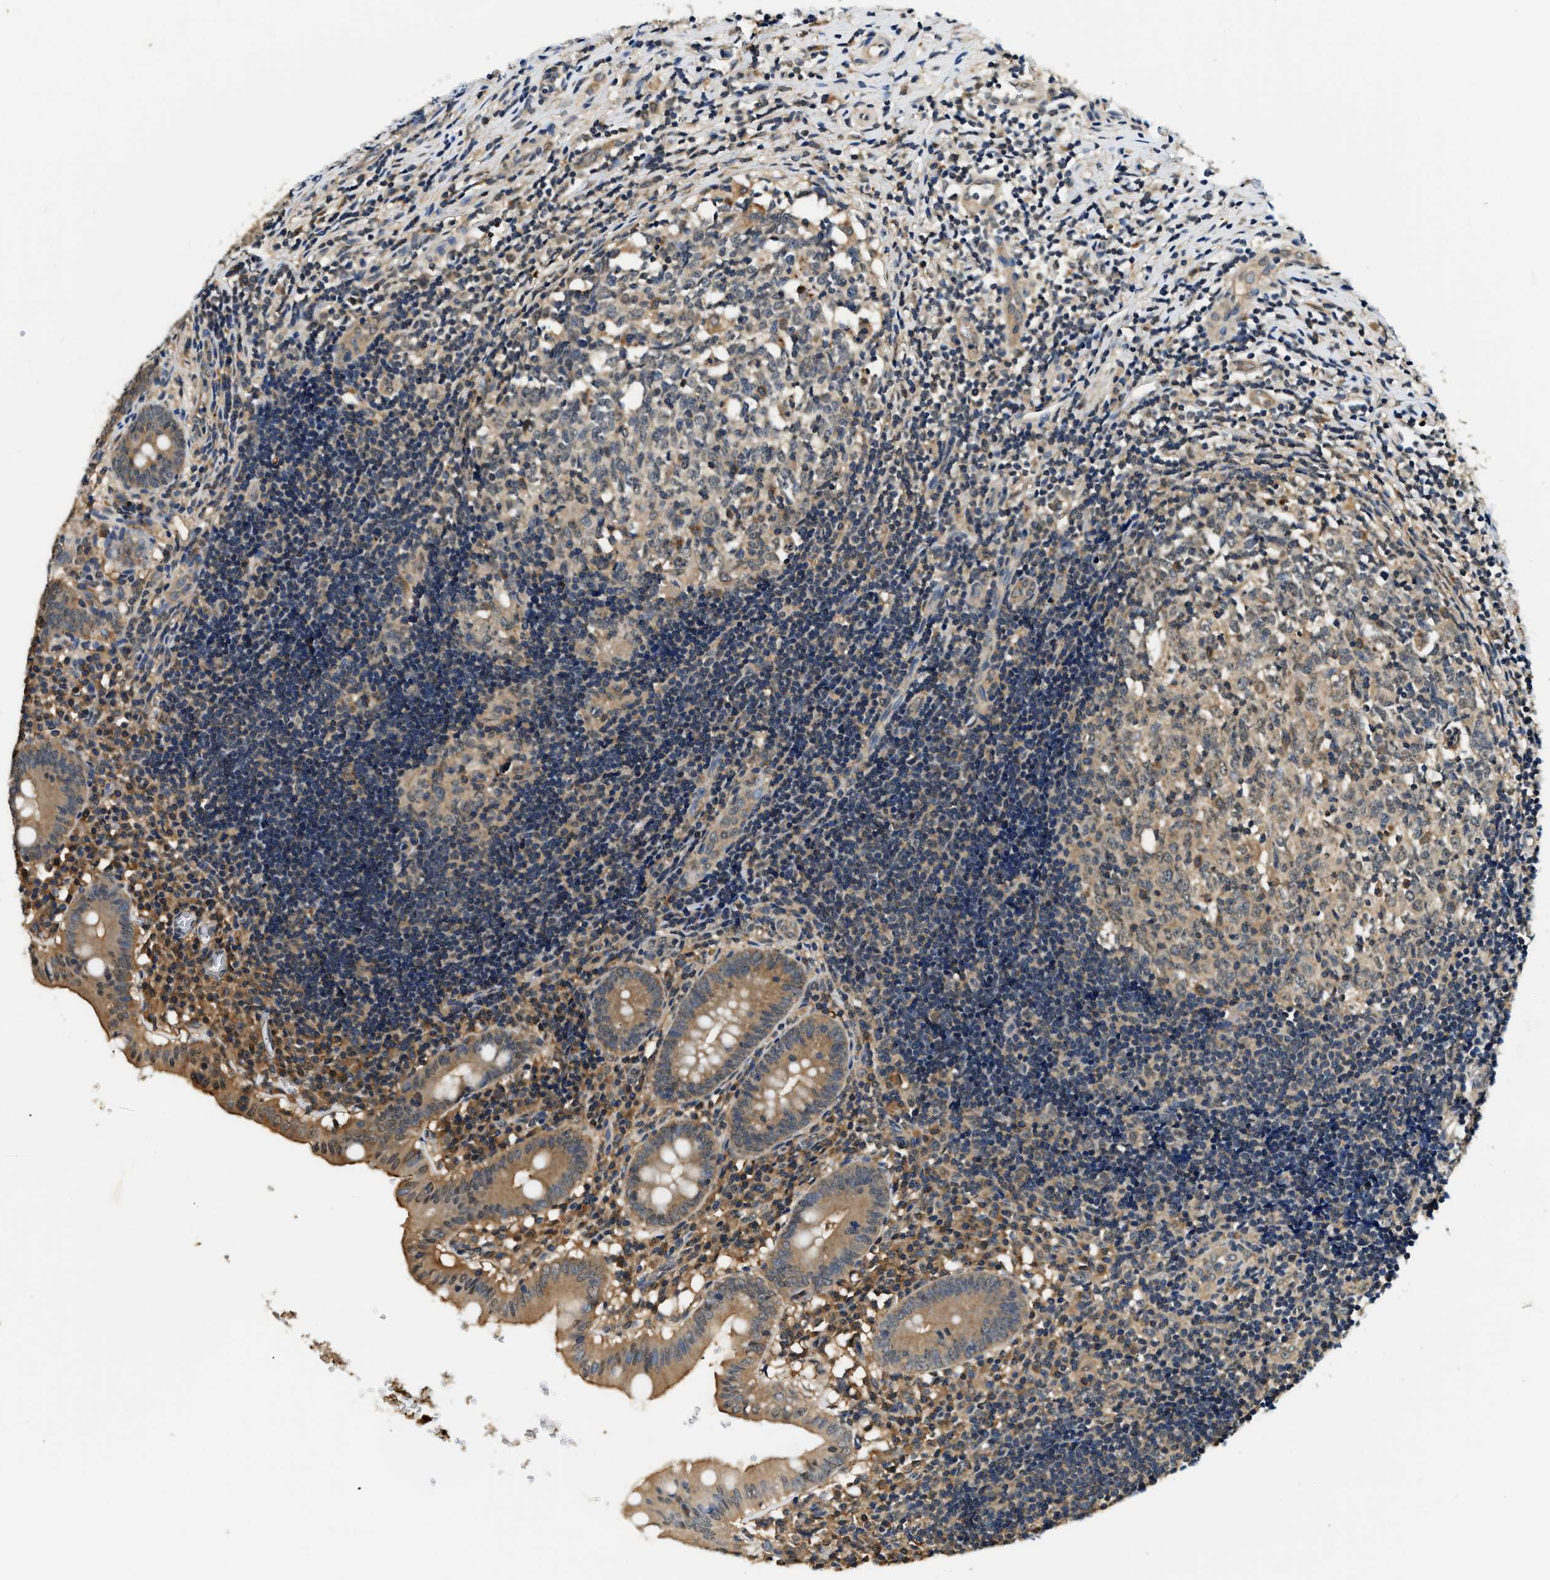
{"staining": {"intensity": "moderate", "quantity": ">75%", "location": "cytoplasmic/membranous"}, "tissue": "appendix", "cell_type": "Glandular cells", "image_type": "normal", "snomed": [{"axis": "morphology", "description": "Normal tissue, NOS"}, {"axis": "topography", "description": "Appendix"}], "caption": "An image of human appendix stained for a protein exhibits moderate cytoplasmic/membranous brown staining in glandular cells.", "gene": "BCL7C", "patient": {"sex": "male", "age": 8}}